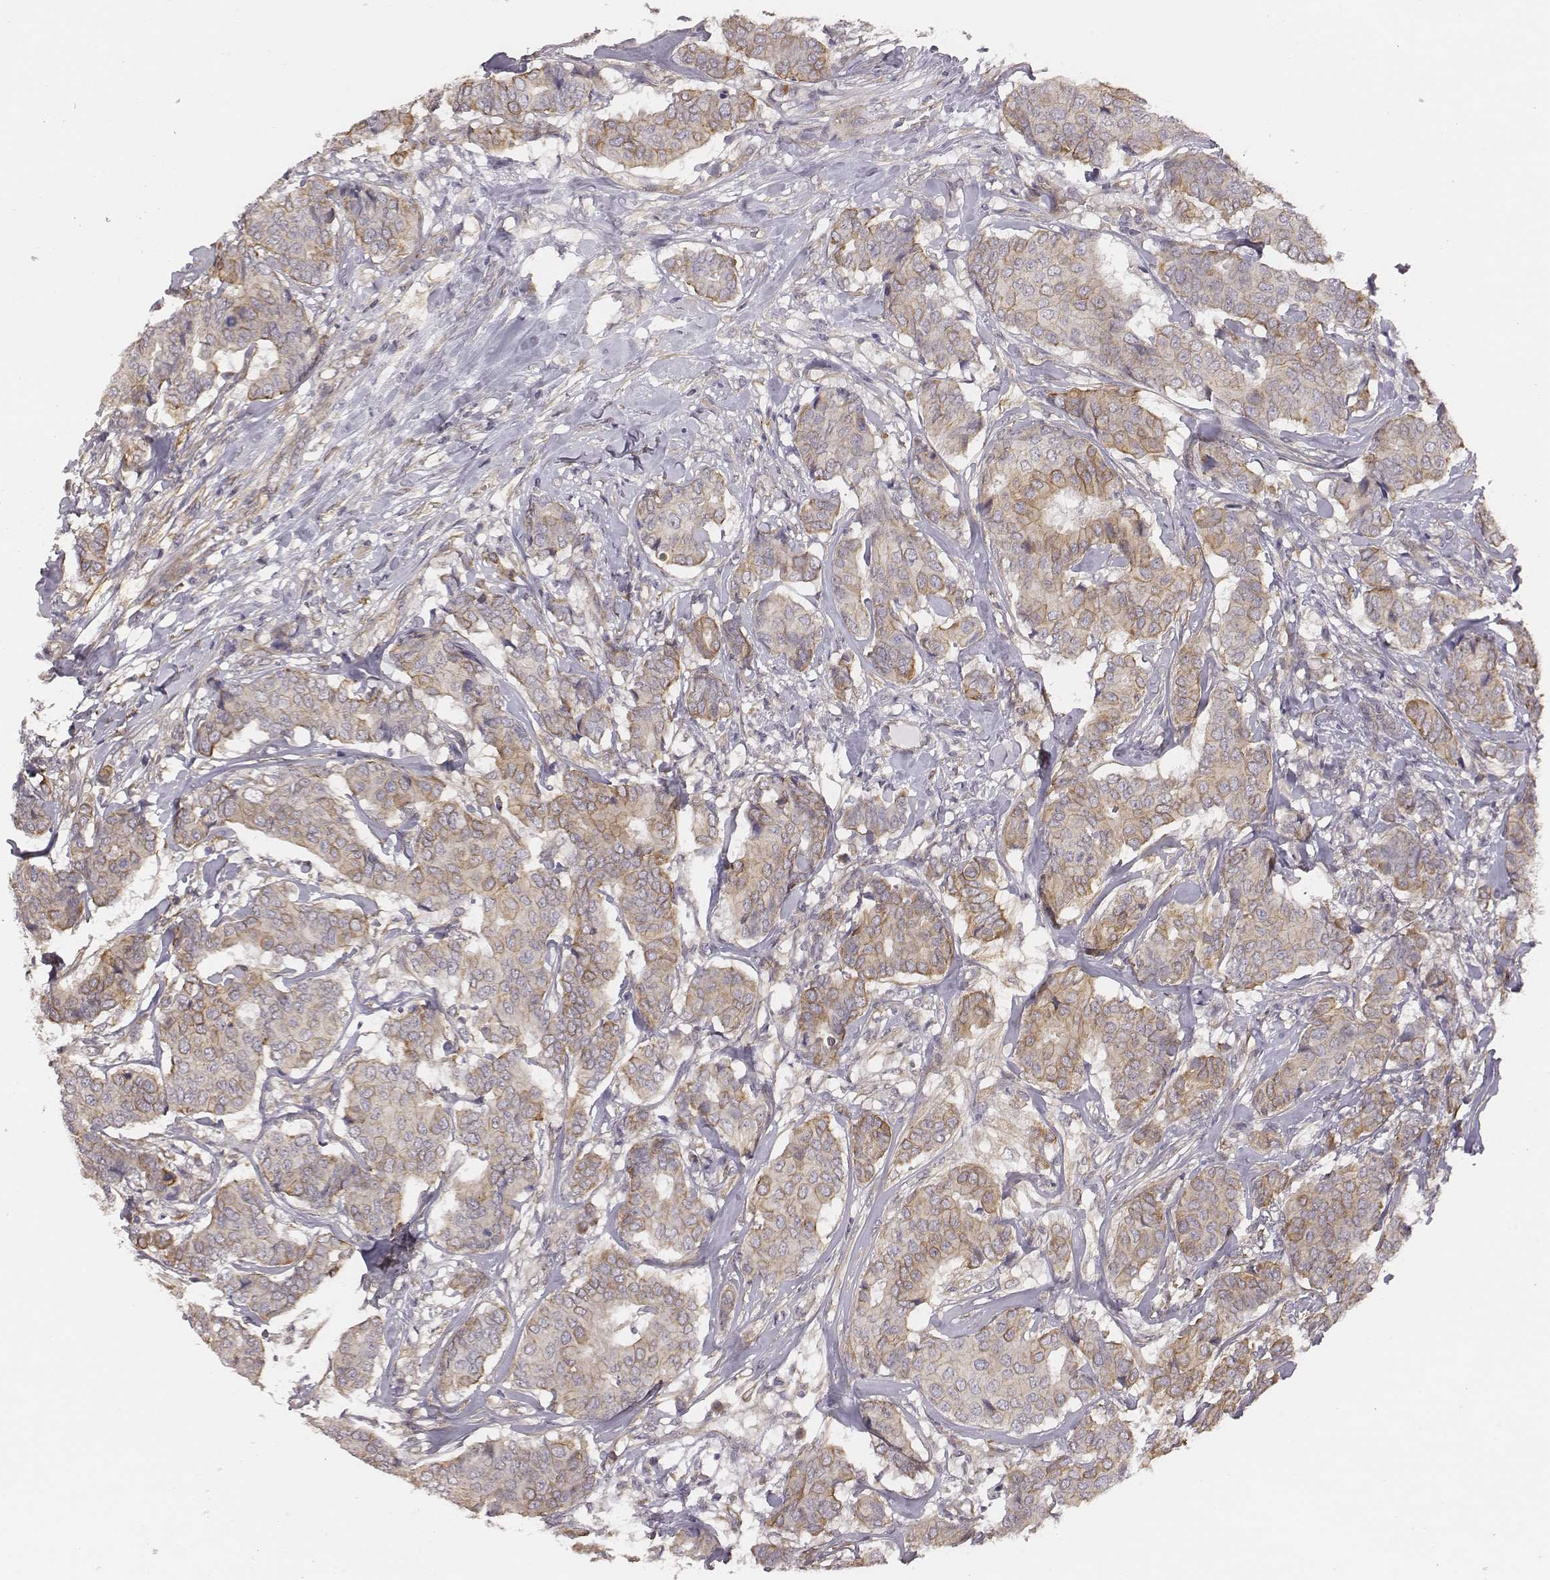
{"staining": {"intensity": "weak", "quantity": "25%-75%", "location": "cytoplasmic/membranous"}, "tissue": "breast cancer", "cell_type": "Tumor cells", "image_type": "cancer", "snomed": [{"axis": "morphology", "description": "Duct carcinoma"}, {"axis": "topography", "description": "Breast"}], "caption": "DAB (3,3'-diaminobenzidine) immunohistochemical staining of human breast cancer (infiltrating ductal carcinoma) shows weak cytoplasmic/membranous protein staining in about 25%-75% of tumor cells. Using DAB (brown) and hematoxylin (blue) stains, captured at high magnification using brightfield microscopy.", "gene": "SCARF1", "patient": {"sex": "female", "age": 75}}